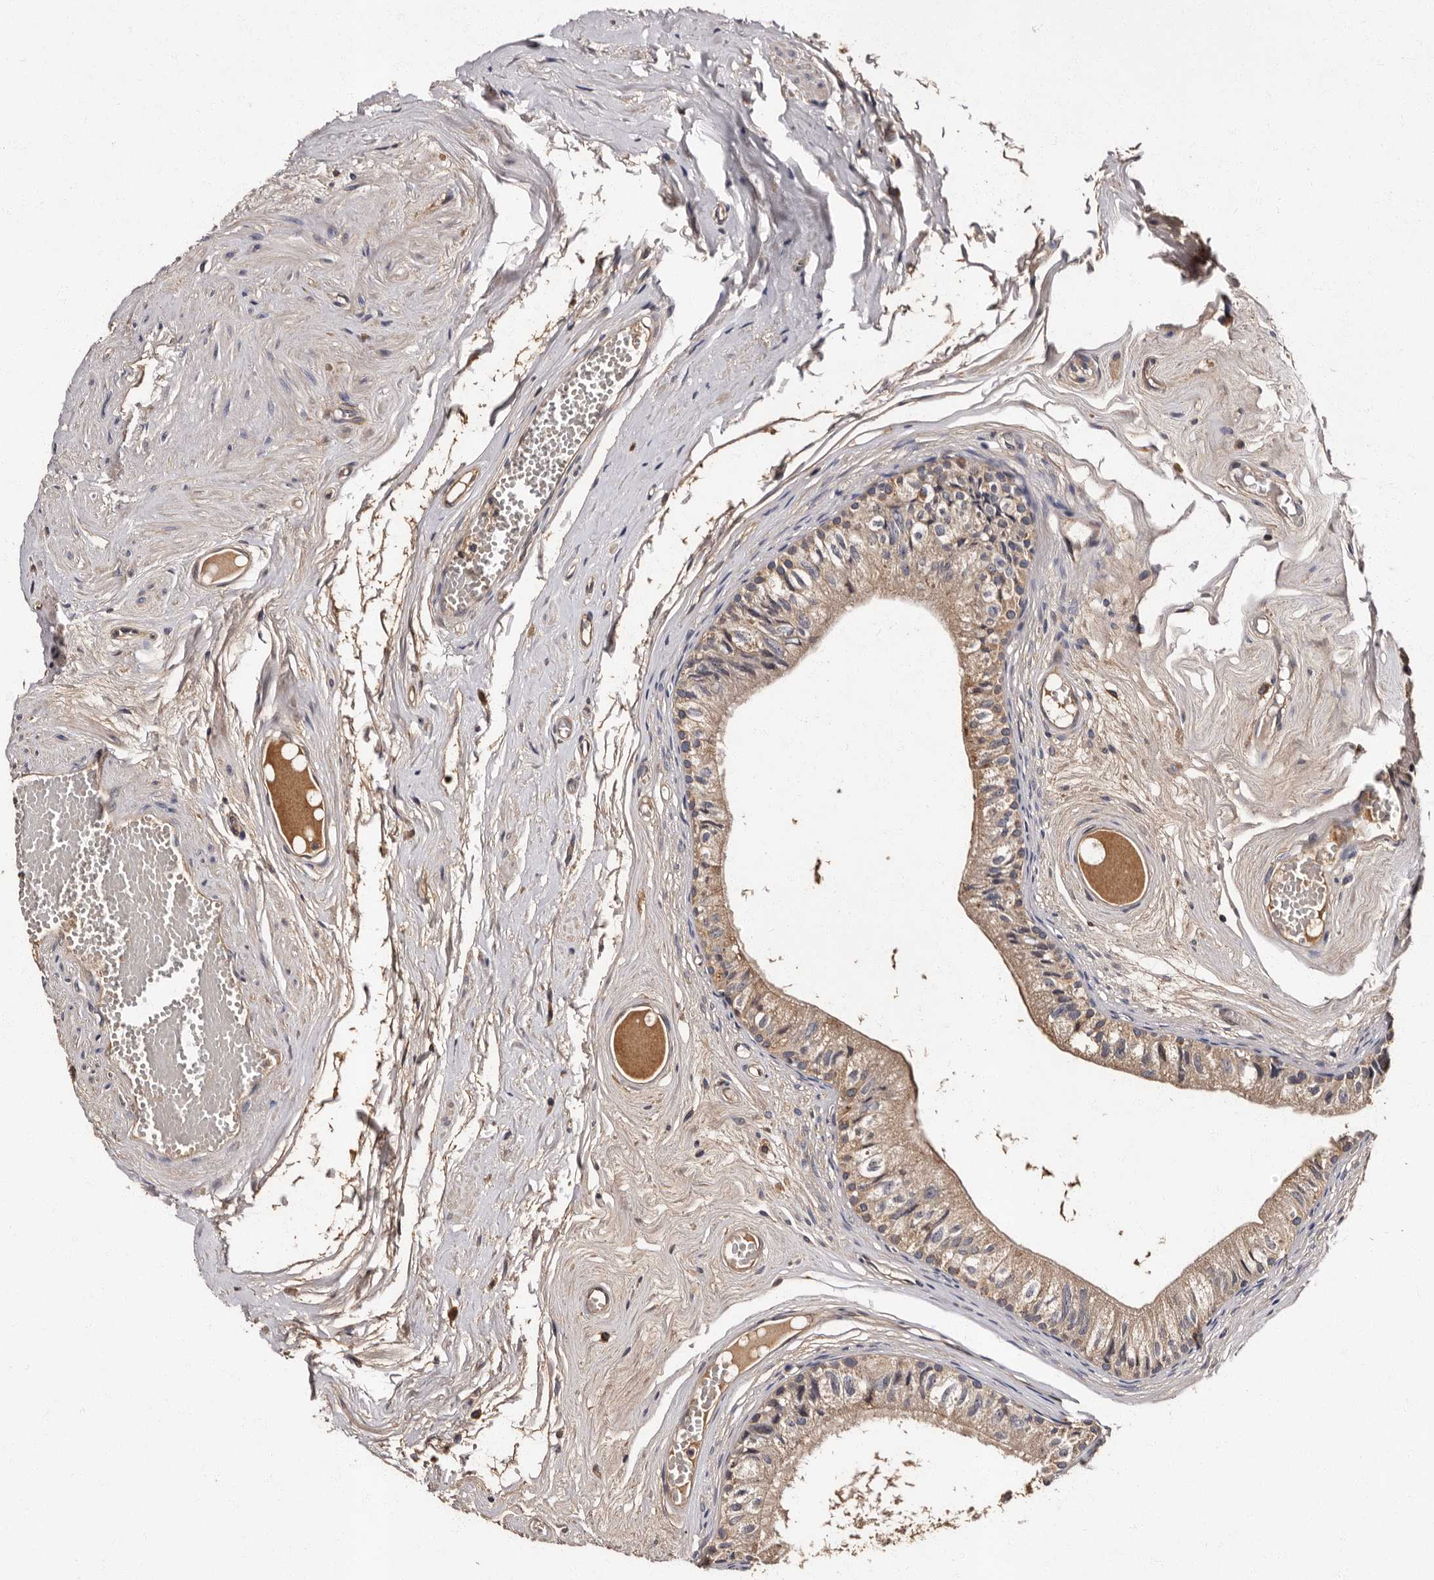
{"staining": {"intensity": "weak", "quantity": ">75%", "location": "cytoplasmic/membranous"}, "tissue": "epididymis", "cell_type": "Glandular cells", "image_type": "normal", "snomed": [{"axis": "morphology", "description": "Normal tissue, NOS"}, {"axis": "topography", "description": "Epididymis"}], "caption": "Epididymis stained with IHC shows weak cytoplasmic/membranous expression in approximately >75% of glandular cells.", "gene": "ADCK5", "patient": {"sex": "male", "age": 79}}